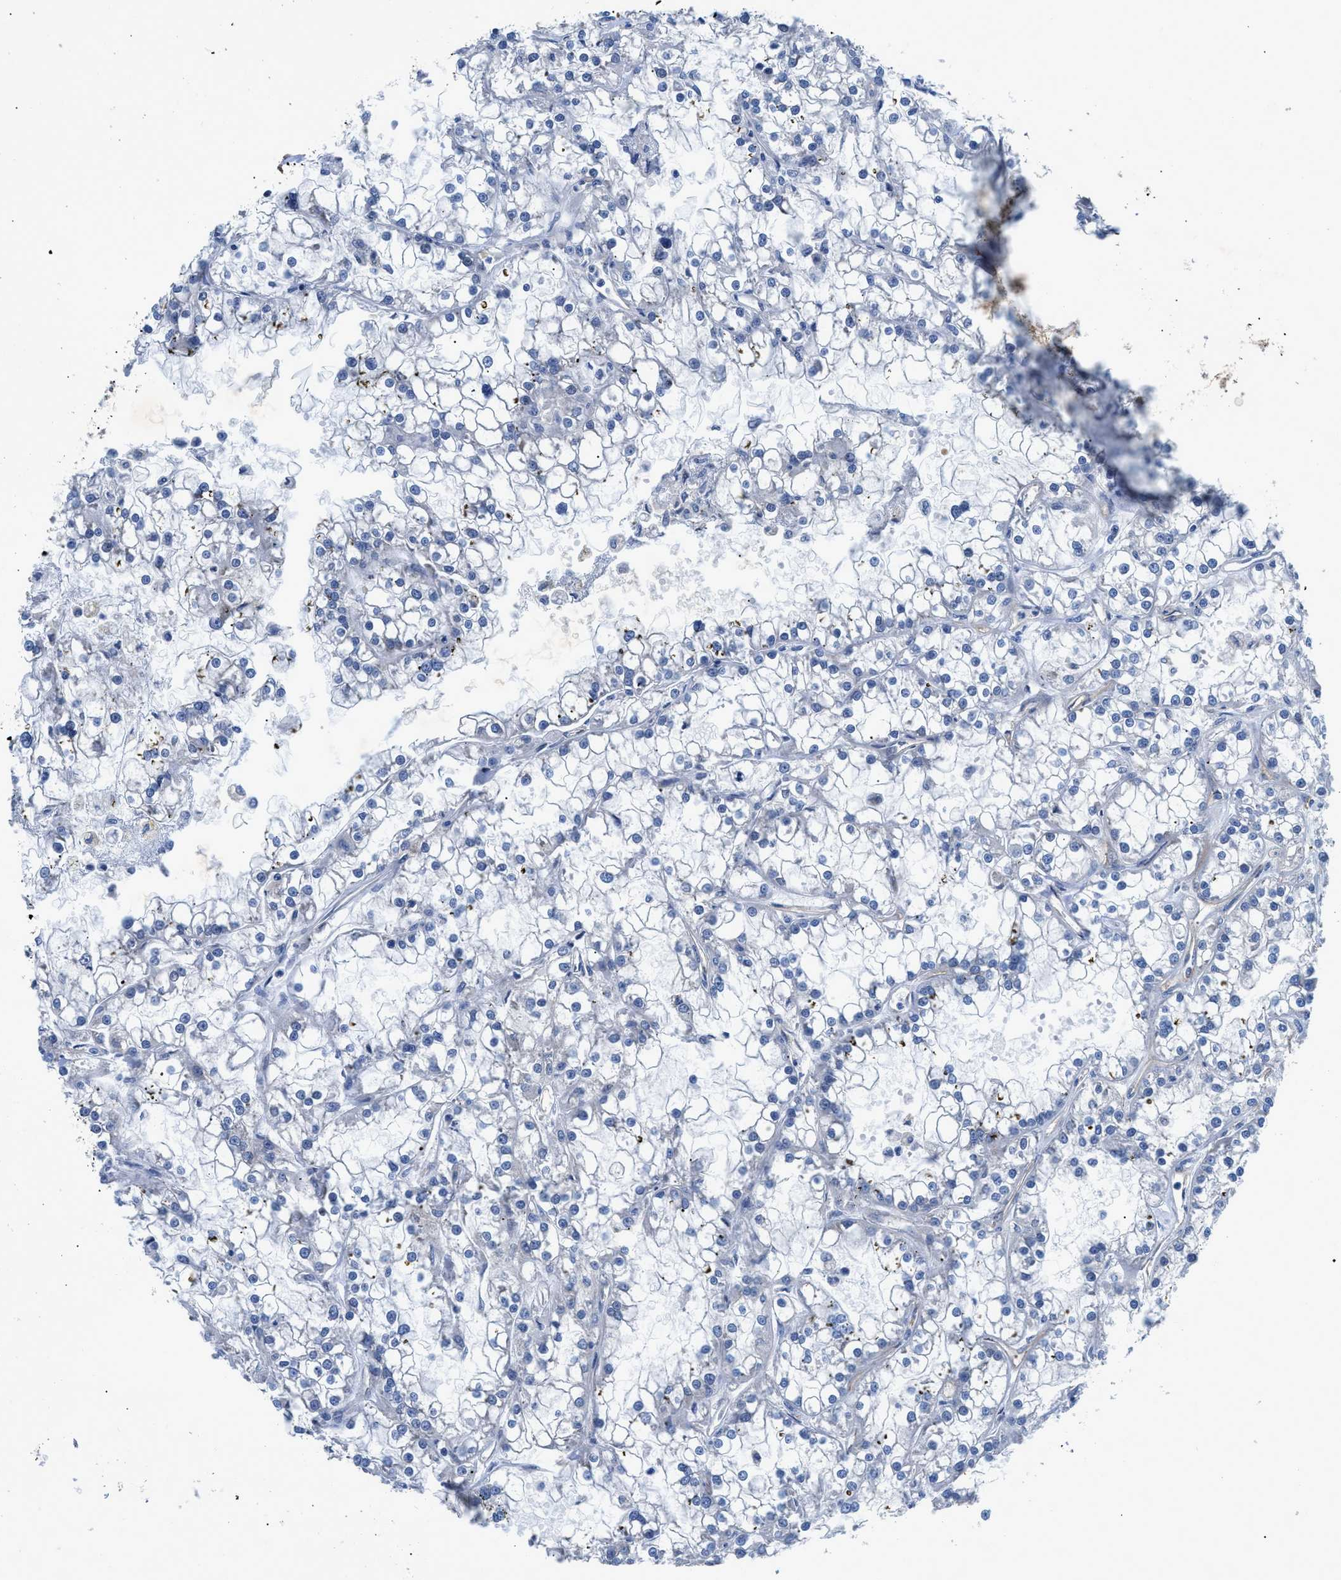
{"staining": {"intensity": "negative", "quantity": "none", "location": "none"}, "tissue": "renal cancer", "cell_type": "Tumor cells", "image_type": "cancer", "snomed": [{"axis": "morphology", "description": "Adenocarcinoma, NOS"}, {"axis": "topography", "description": "Kidney"}], "caption": "DAB (3,3'-diaminobenzidine) immunohistochemical staining of human renal adenocarcinoma reveals no significant expression in tumor cells. (DAB immunohistochemistry, high magnification).", "gene": "TRIP4", "patient": {"sex": "female", "age": 52}}